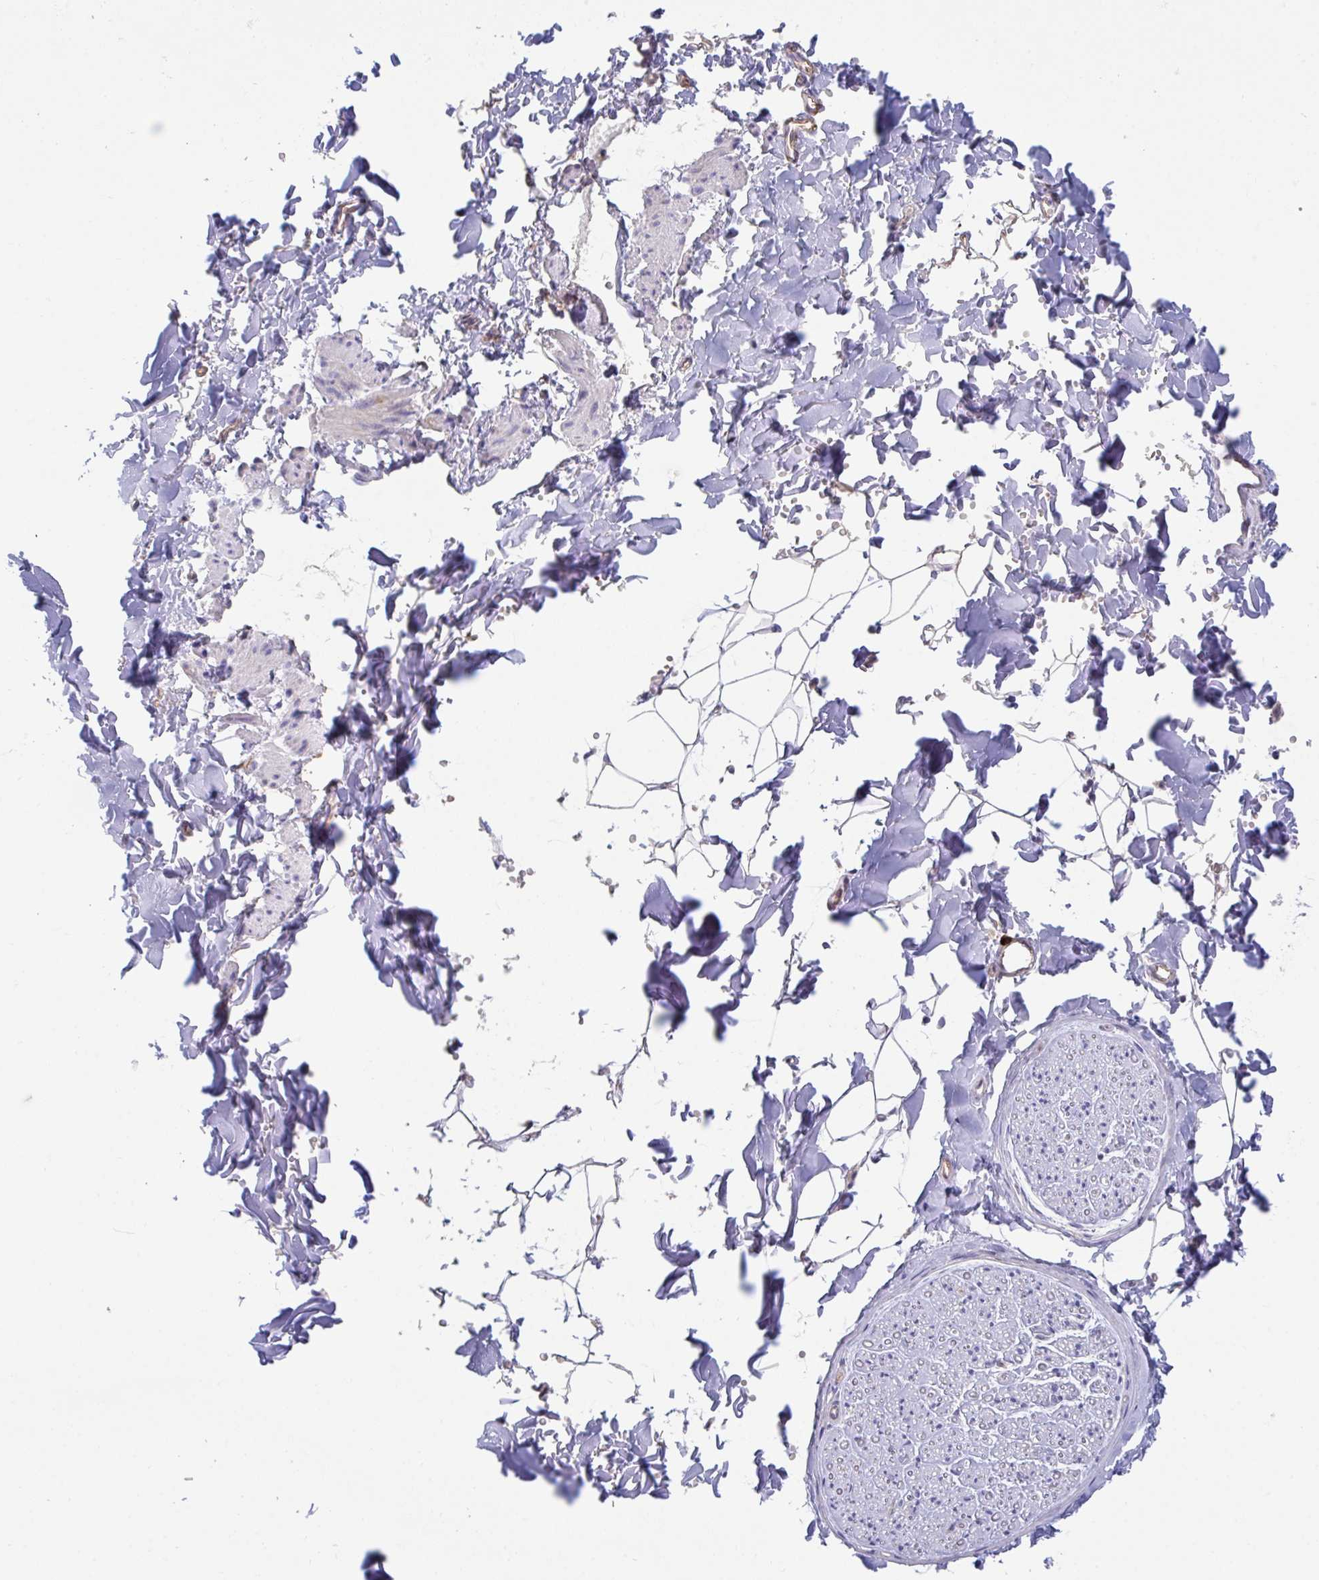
{"staining": {"intensity": "weak", "quantity": "25%-75%", "location": "cytoplasmic/membranous"}, "tissue": "adipose tissue", "cell_type": "Adipocytes", "image_type": "normal", "snomed": [{"axis": "morphology", "description": "Normal tissue, NOS"}, {"axis": "topography", "description": "Cartilage tissue"}, {"axis": "topography", "description": "Bronchus"}, {"axis": "topography", "description": "Peripheral nerve tissue"}], "caption": "Protein expression analysis of benign adipose tissue reveals weak cytoplasmic/membranous positivity in approximately 25%-75% of adipocytes. The staining was performed using DAB, with brown indicating positive protein expression. Nuclei are stained blue with hematoxylin.", "gene": "YARS2", "patient": {"sex": "female", "age": 59}}